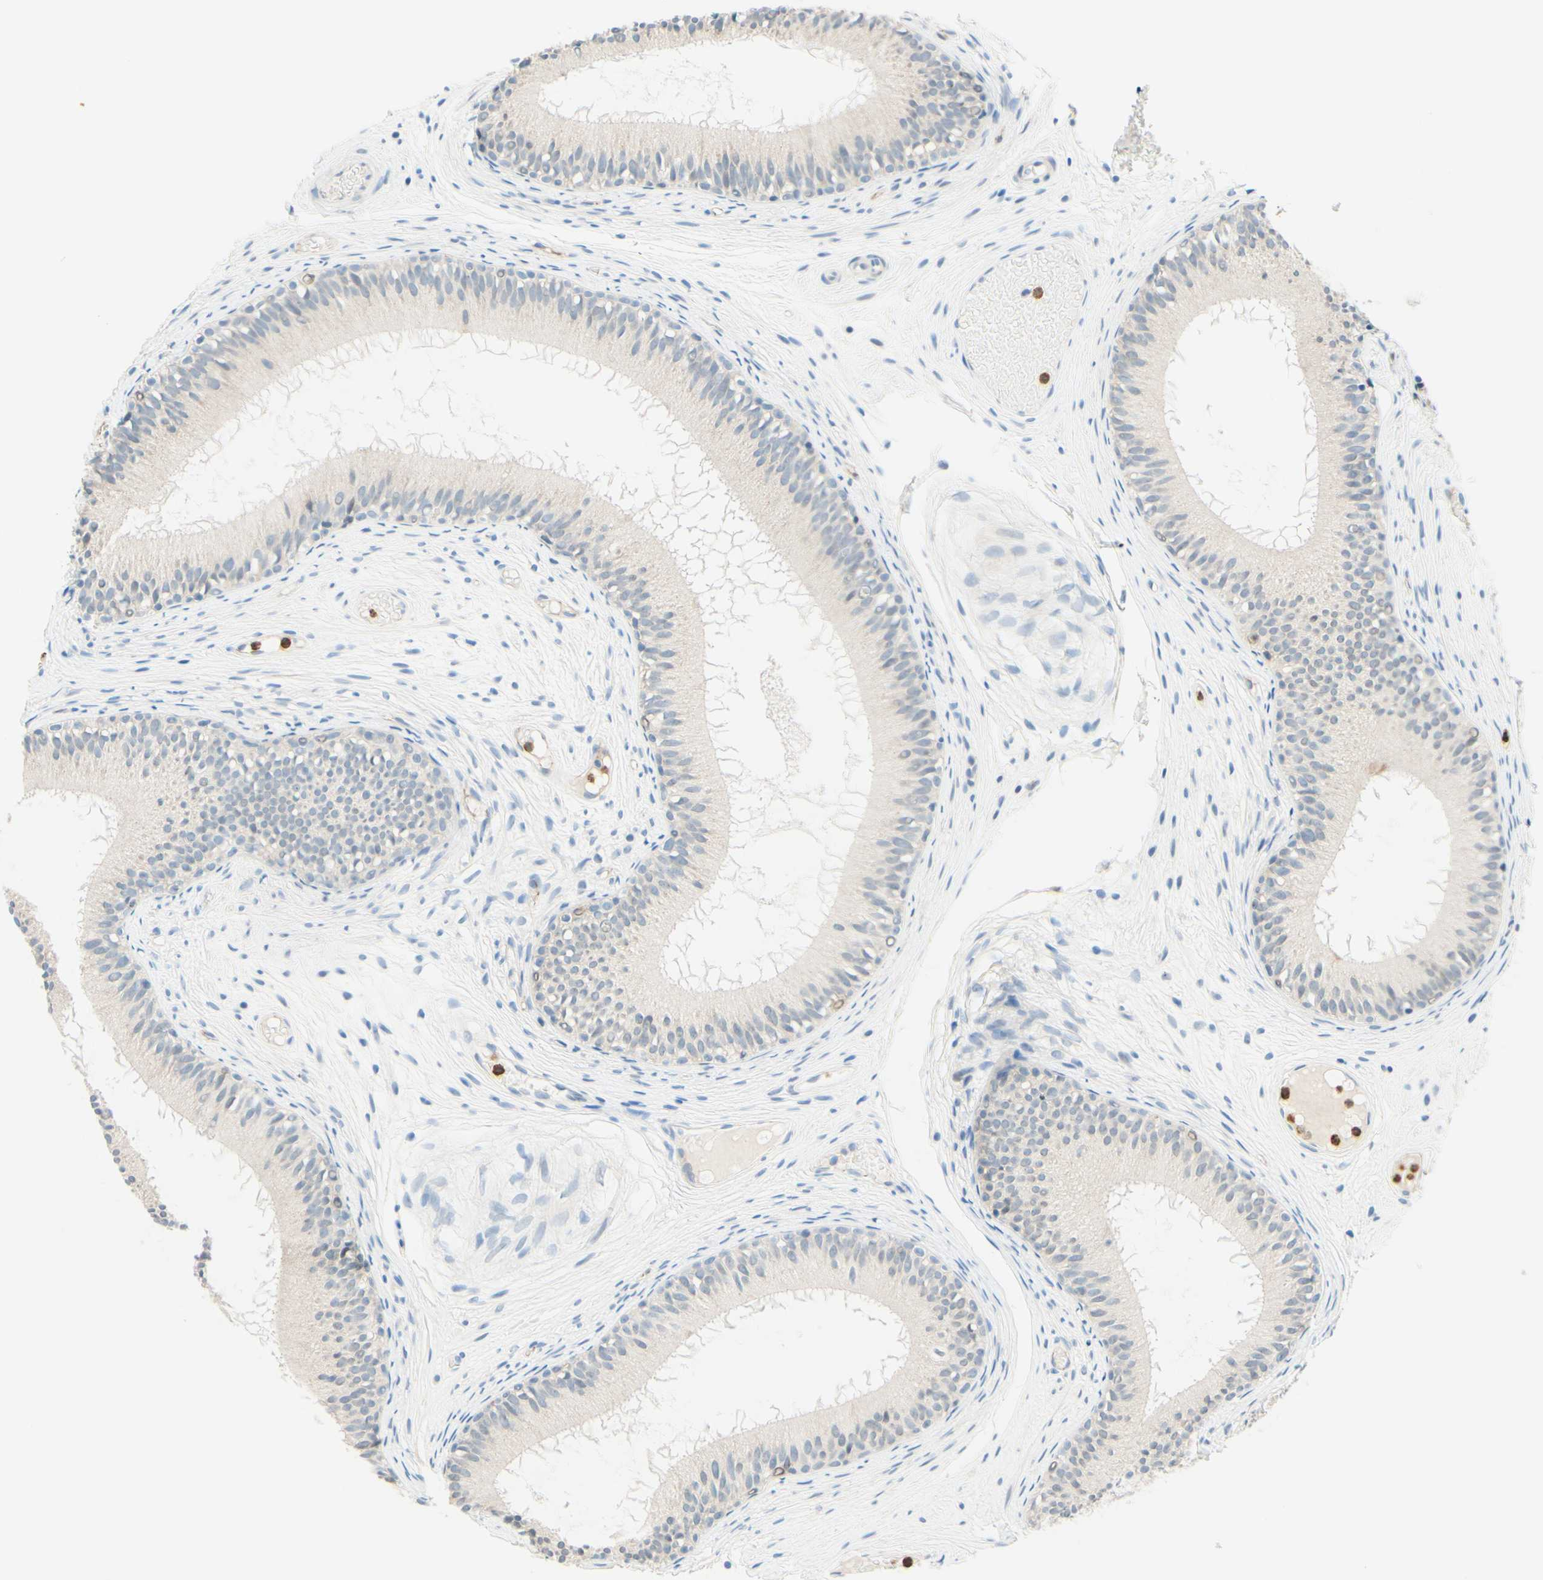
{"staining": {"intensity": "weak", "quantity": ">75%", "location": "cytoplasmic/membranous"}, "tissue": "epididymis", "cell_type": "Glandular cells", "image_type": "normal", "snomed": [{"axis": "morphology", "description": "Normal tissue, NOS"}, {"axis": "morphology", "description": "Atrophy, NOS"}, {"axis": "topography", "description": "Testis"}, {"axis": "topography", "description": "Epididymis"}], "caption": "Immunohistochemical staining of benign epididymis demonstrates >75% levels of weak cytoplasmic/membranous protein expression in about >75% of glandular cells.", "gene": "TREM2", "patient": {"sex": "male", "age": 18}}